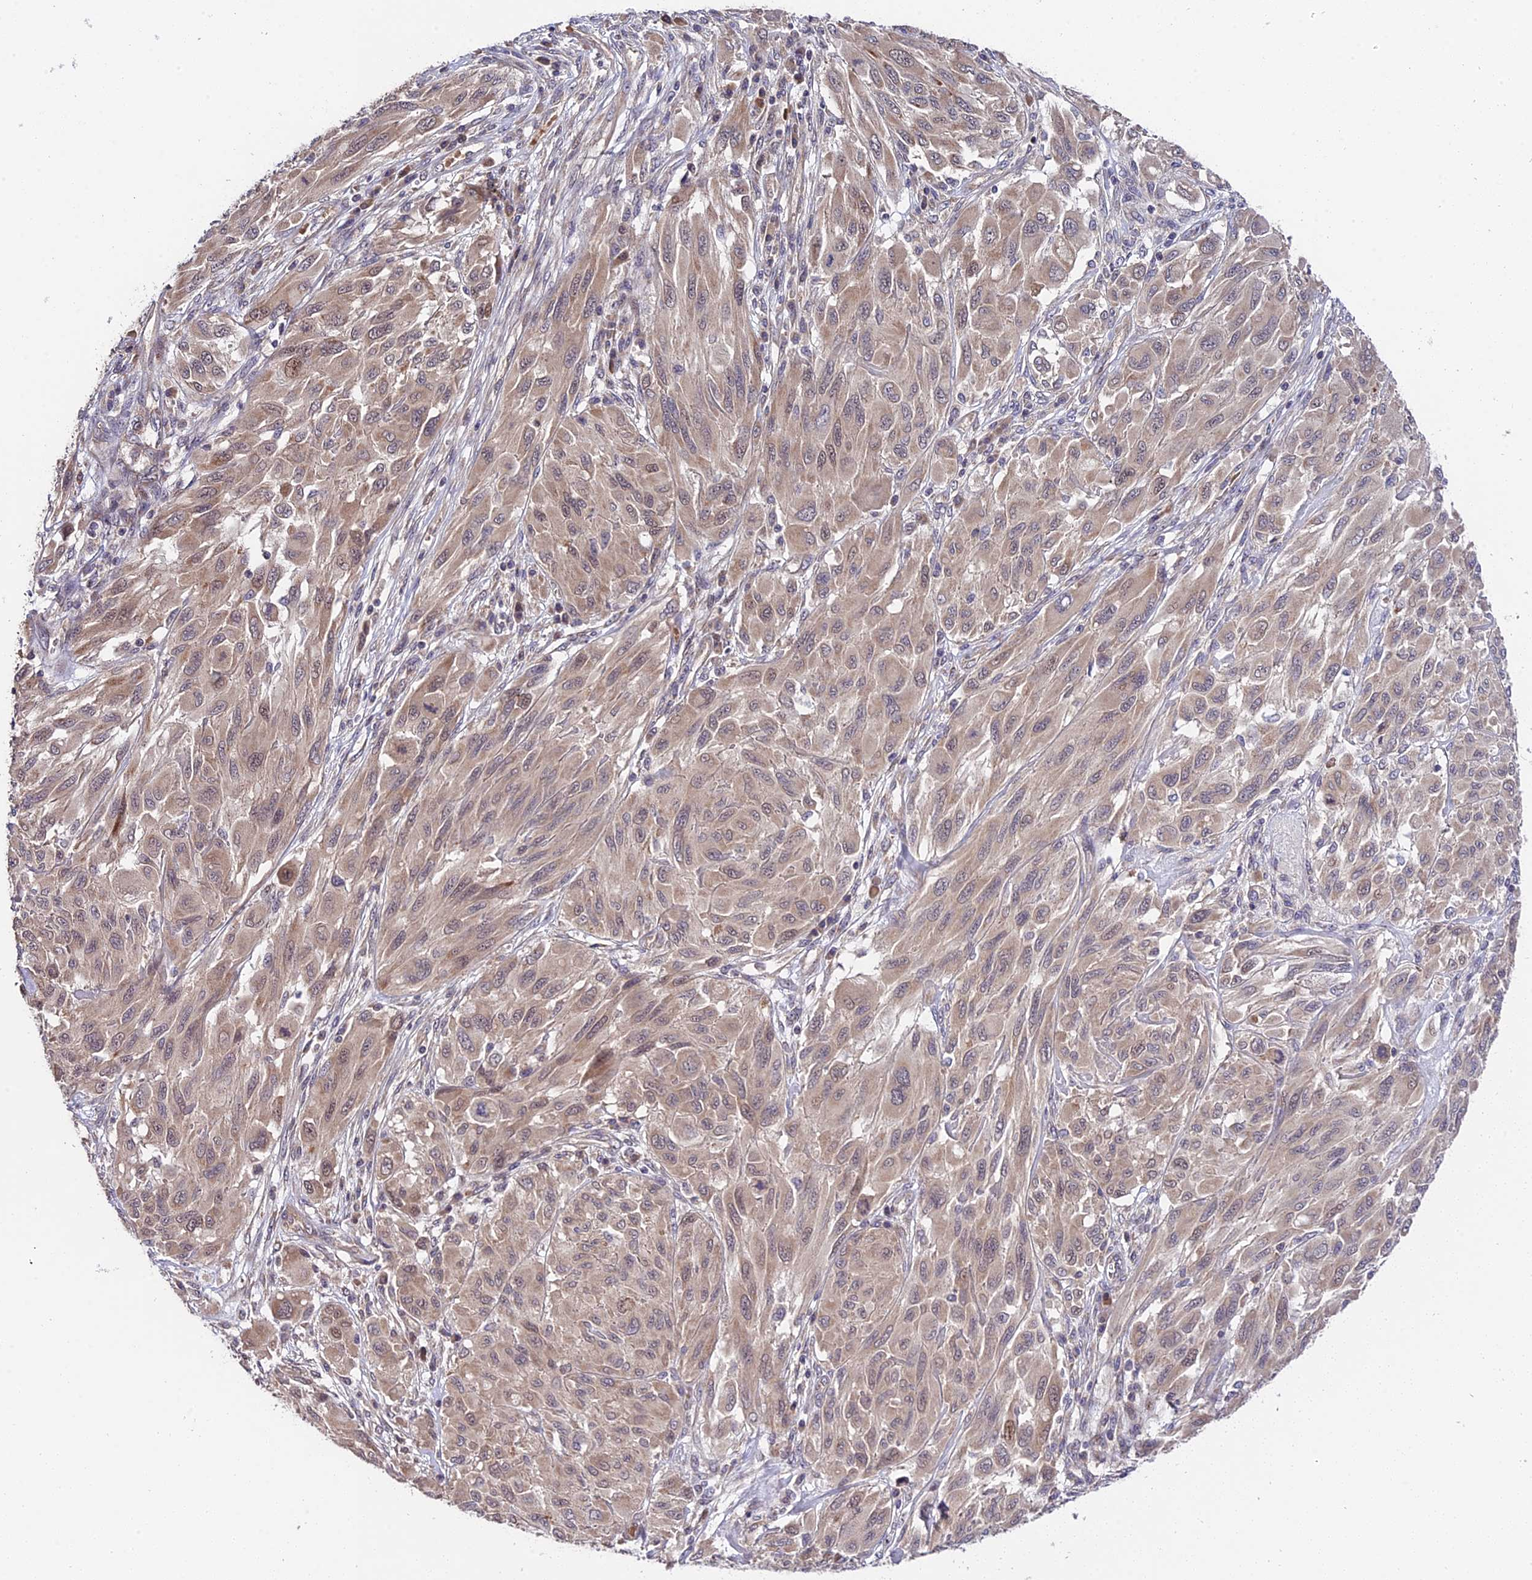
{"staining": {"intensity": "weak", "quantity": "25%-75%", "location": "cytoplasmic/membranous,nuclear"}, "tissue": "melanoma", "cell_type": "Tumor cells", "image_type": "cancer", "snomed": [{"axis": "morphology", "description": "Malignant melanoma, NOS"}, {"axis": "topography", "description": "Skin"}], "caption": "Melanoma was stained to show a protein in brown. There is low levels of weak cytoplasmic/membranous and nuclear staining in about 25%-75% of tumor cells.", "gene": "TRMT1", "patient": {"sex": "female", "age": 91}}